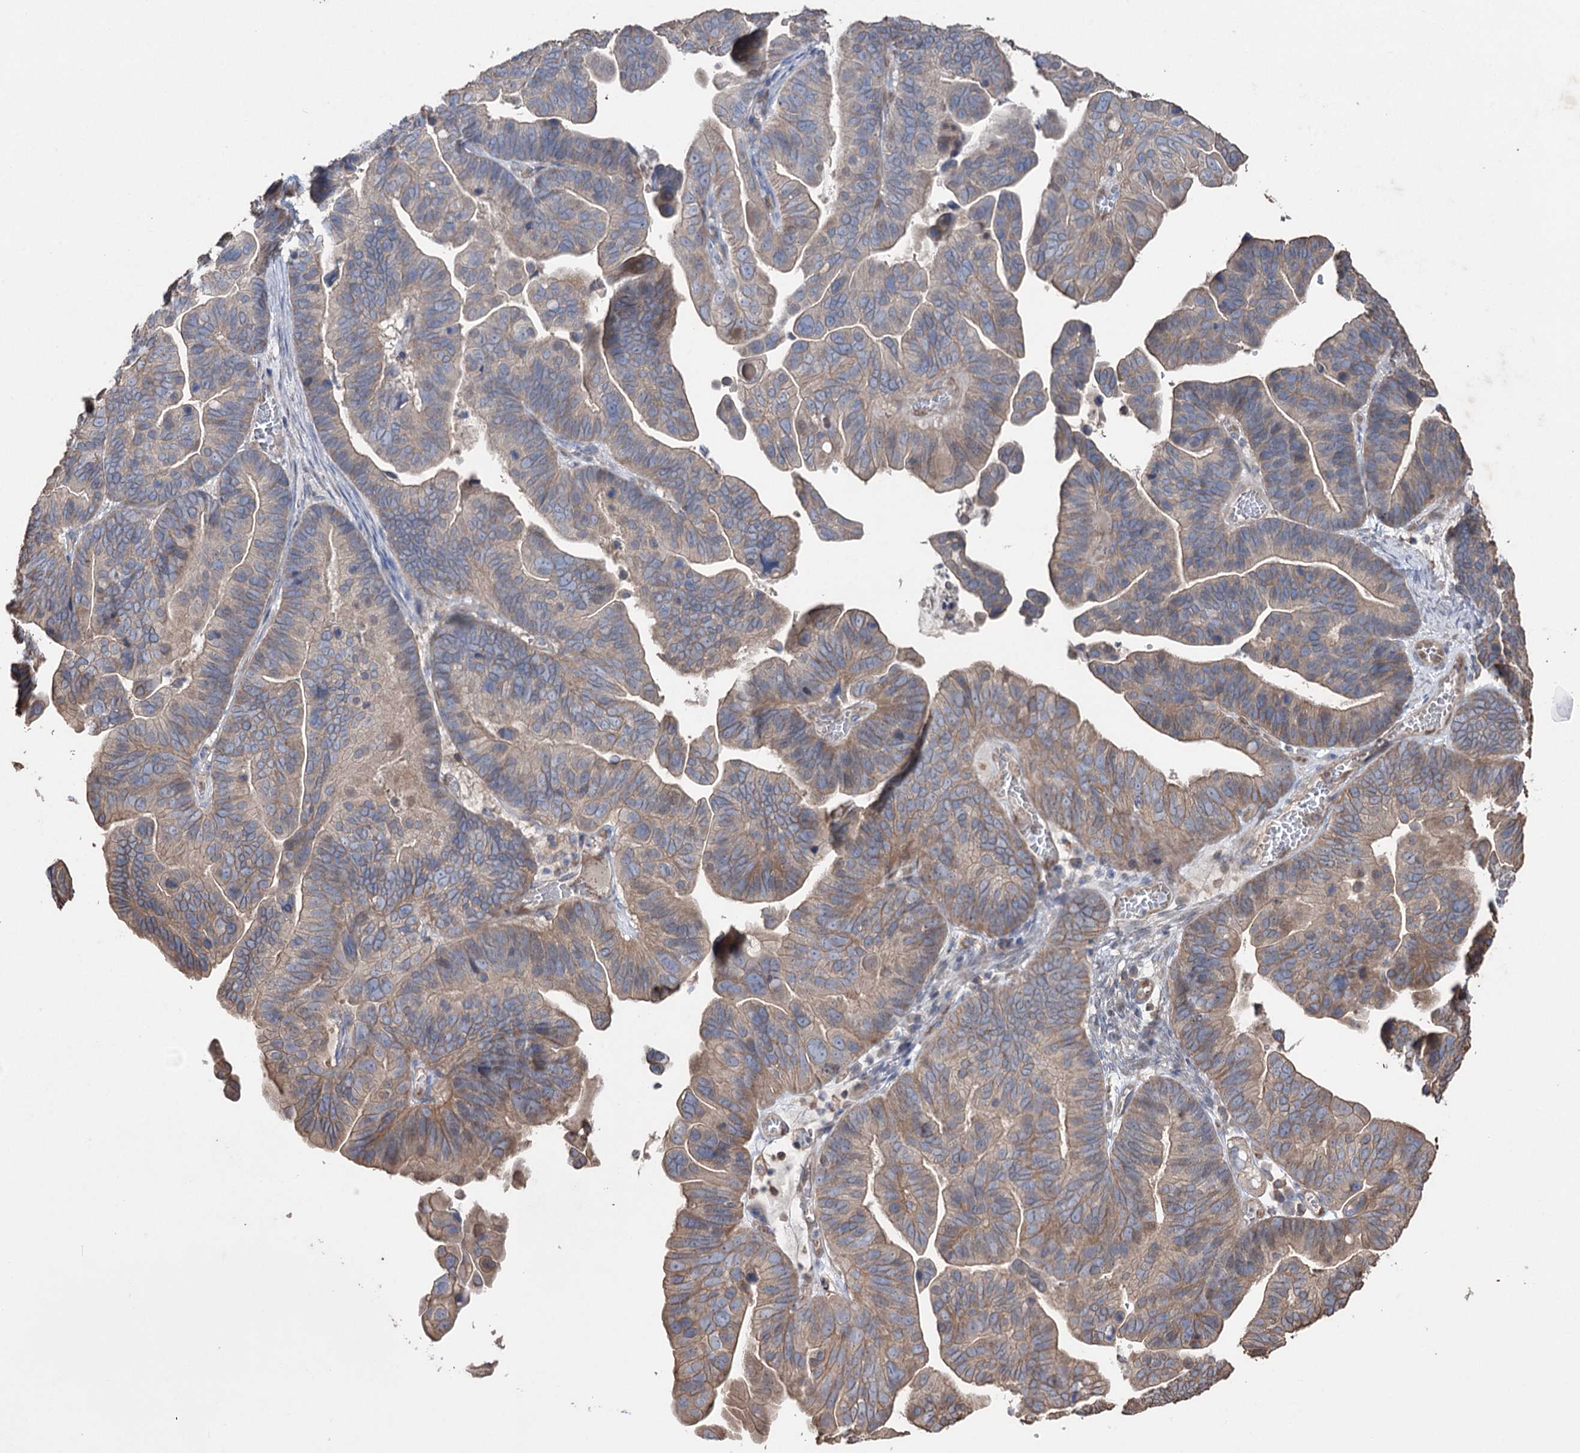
{"staining": {"intensity": "weak", "quantity": ">75%", "location": "cytoplasmic/membranous"}, "tissue": "ovarian cancer", "cell_type": "Tumor cells", "image_type": "cancer", "snomed": [{"axis": "morphology", "description": "Cystadenocarcinoma, serous, NOS"}, {"axis": "topography", "description": "Ovary"}], "caption": "The photomicrograph reveals immunohistochemical staining of ovarian serous cystadenocarcinoma. There is weak cytoplasmic/membranous staining is identified in about >75% of tumor cells.", "gene": "FAM13B", "patient": {"sex": "female", "age": 56}}